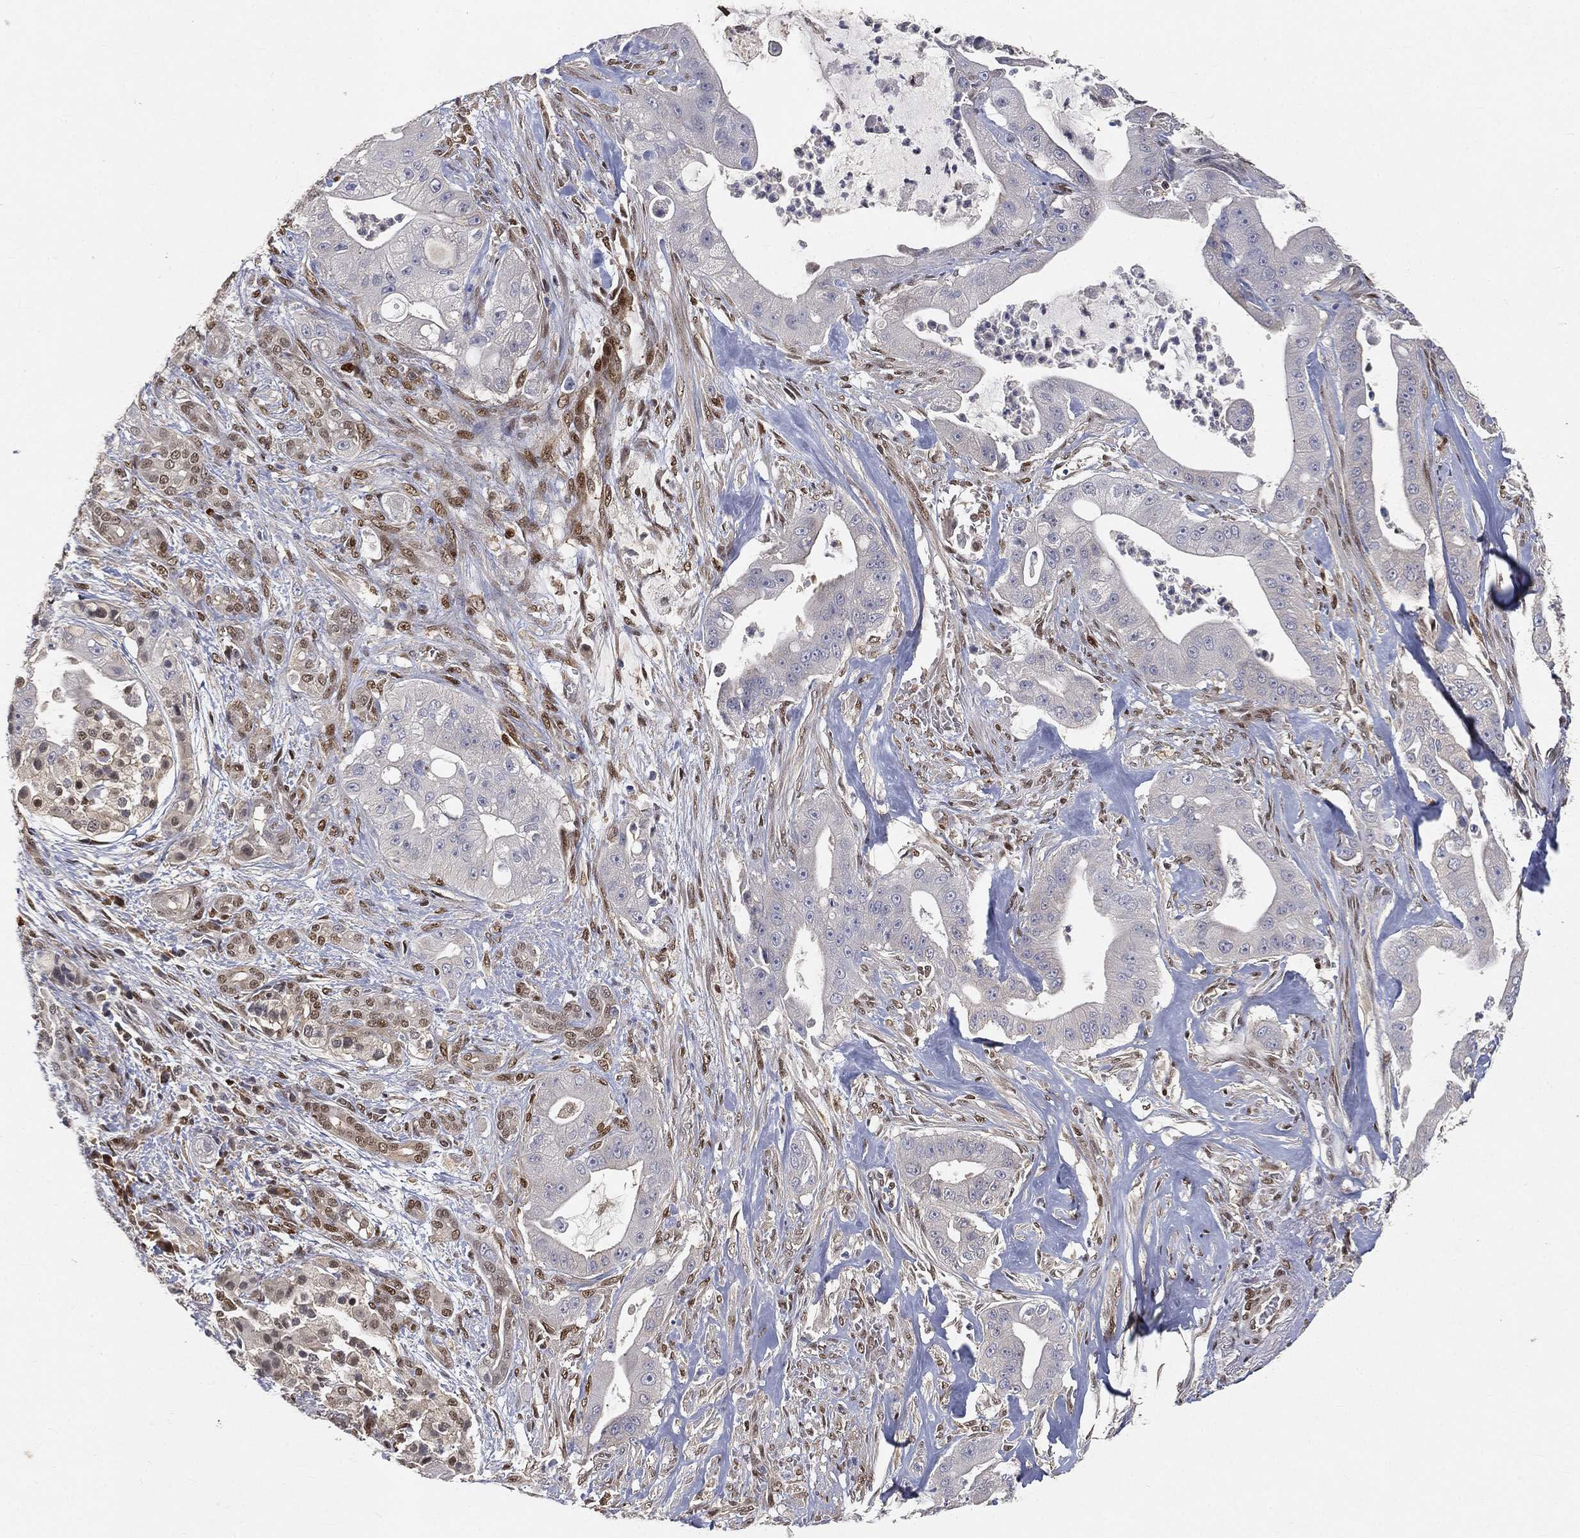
{"staining": {"intensity": "negative", "quantity": "none", "location": "none"}, "tissue": "pancreatic cancer", "cell_type": "Tumor cells", "image_type": "cancer", "snomed": [{"axis": "morphology", "description": "Normal tissue, NOS"}, {"axis": "morphology", "description": "Inflammation, NOS"}, {"axis": "morphology", "description": "Adenocarcinoma, NOS"}, {"axis": "topography", "description": "Pancreas"}], "caption": "This is a photomicrograph of immunohistochemistry (IHC) staining of pancreatic cancer (adenocarcinoma), which shows no expression in tumor cells. The staining was performed using DAB to visualize the protein expression in brown, while the nuclei were stained in blue with hematoxylin (Magnification: 20x).", "gene": "CRTC3", "patient": {"sex": "male", "age": 57}}